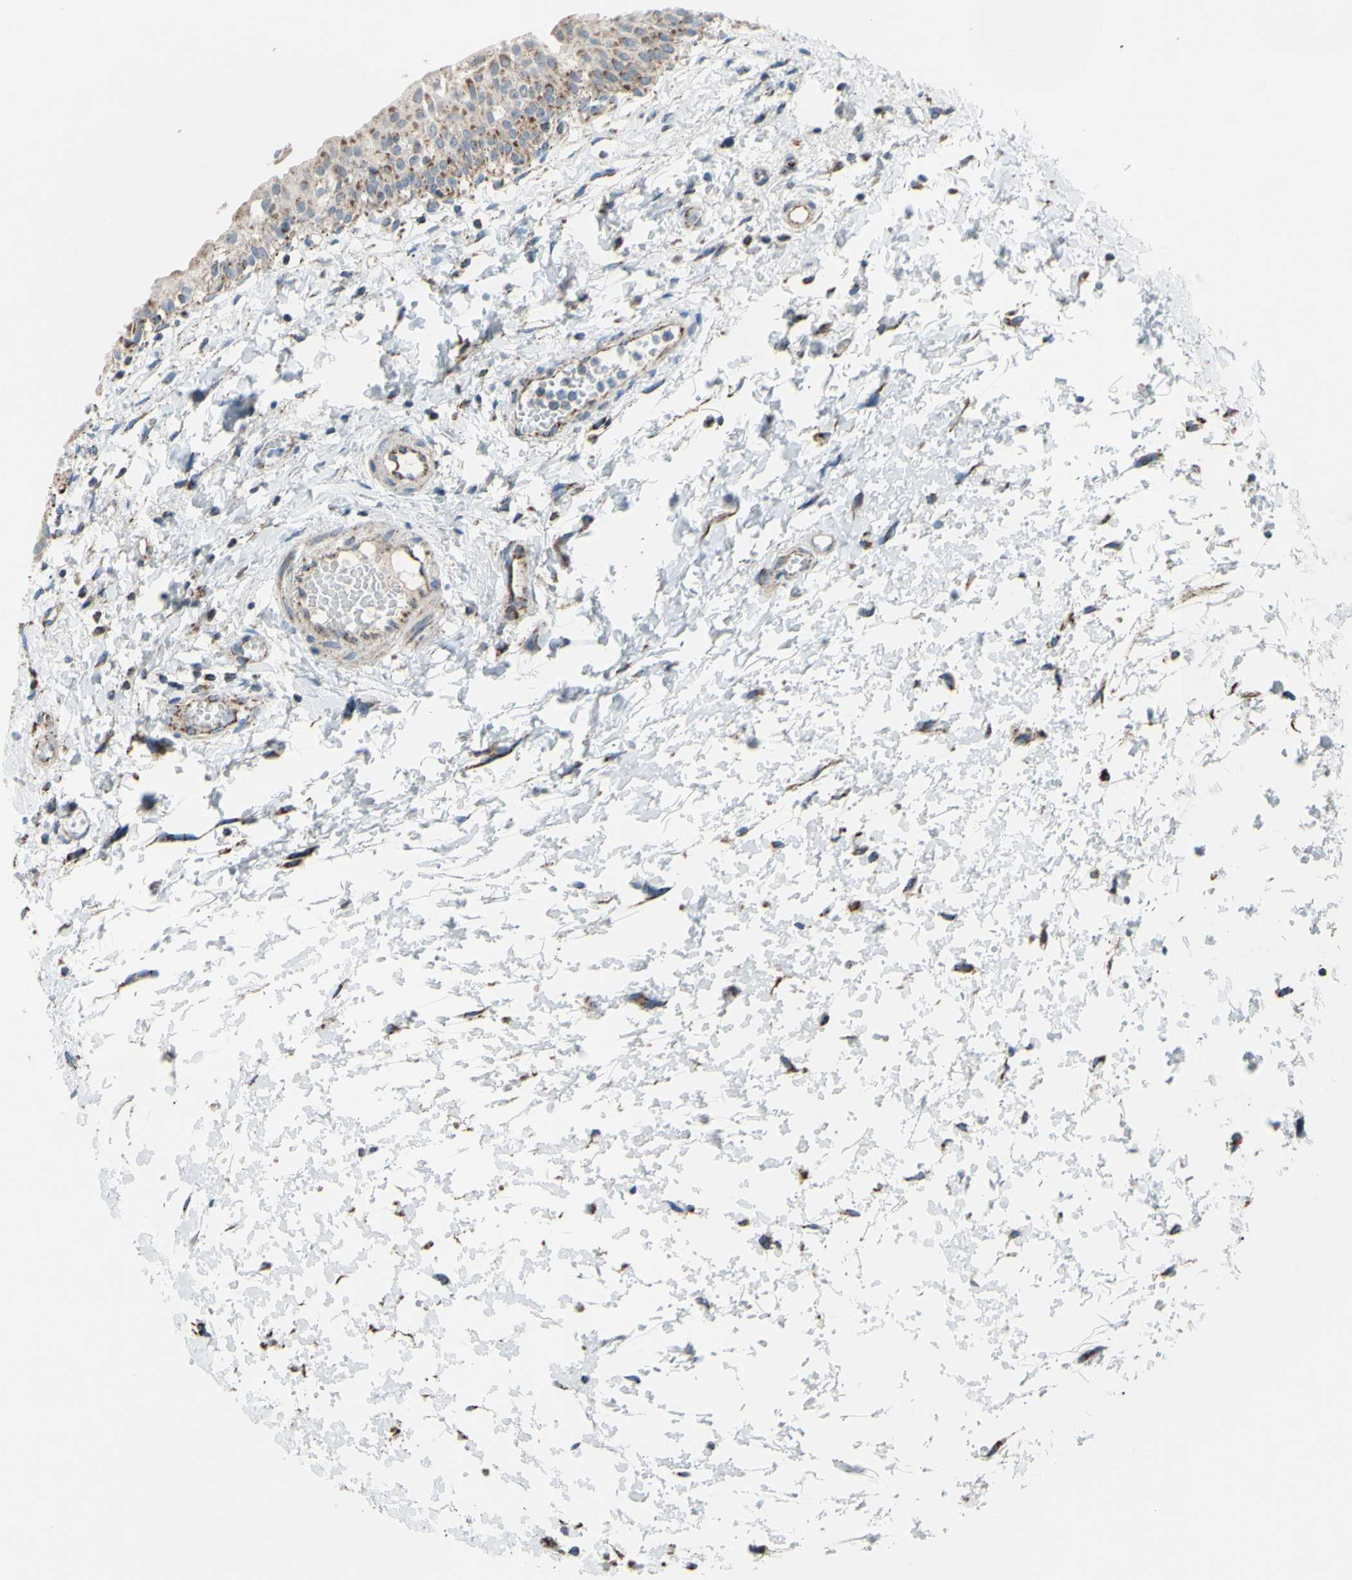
{"staining": {"intensity": "weak", "quantity": ">75%", "location": "cytoplasmic/membranous"}, "tissue": "urinary bladder", "cell_type": "Urothelial cells", "image_type": "normal", "snomed": [{"axis": "morphology", "description": "Normal tissue, NOS"}, {"axis": "topography", "description": "Urinary bladder"}], "caption": "This photomicrograph shows unremarkable urinary bladder stained with IHC to label a protein in brown. The cytoplasmic/membranous of urothelial cells show weak positivity for the protein. Nuclei are counter-stained blue.", "gene": "GLT8D1", "patient": {"sex": "male", "age": 55}}